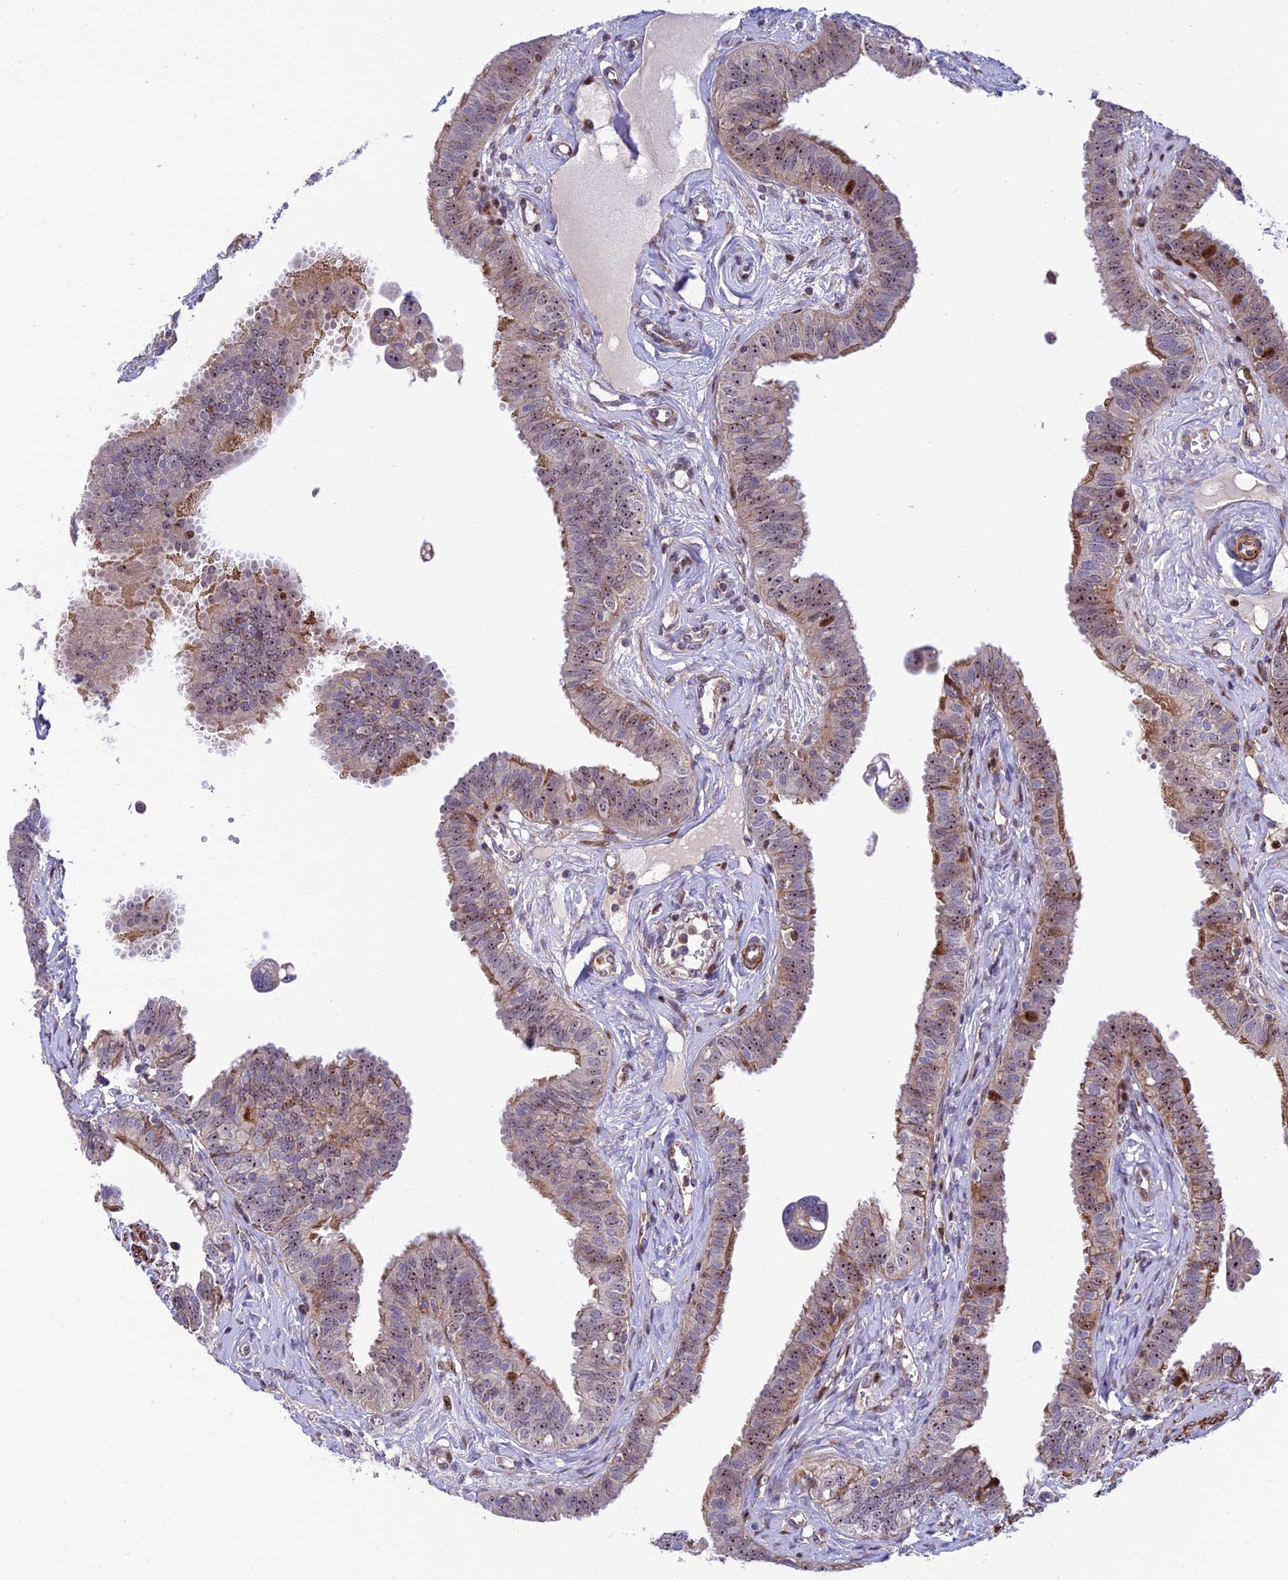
{"staining": {"intensity": "strong", "quantity": "25%-75%", "location": "cytoplasmic/membranous,nuclear"}, "tissue": "fallopian tube", "cell_type": "Glandular cells", "image_type": "normal", "snomed": [{"axis": "morphology", "description": "Normal tissue, NOS"}, {"axis": "morphology", "description": "Carcinoma, NOS"}, {"axis": "topography", "description": "Fallopian tube"}, {"axis": "topography", "description": "Ovary"}], "caption": "Immunohistochemical staining of benign human fallopian tube reveals strong cytoplasmic/membranous,nuclear protein staining in approximately 25%-75% of glandular cells.", "gene": "KBTBD7", "patient": {"sex": "female", "age": 59}}